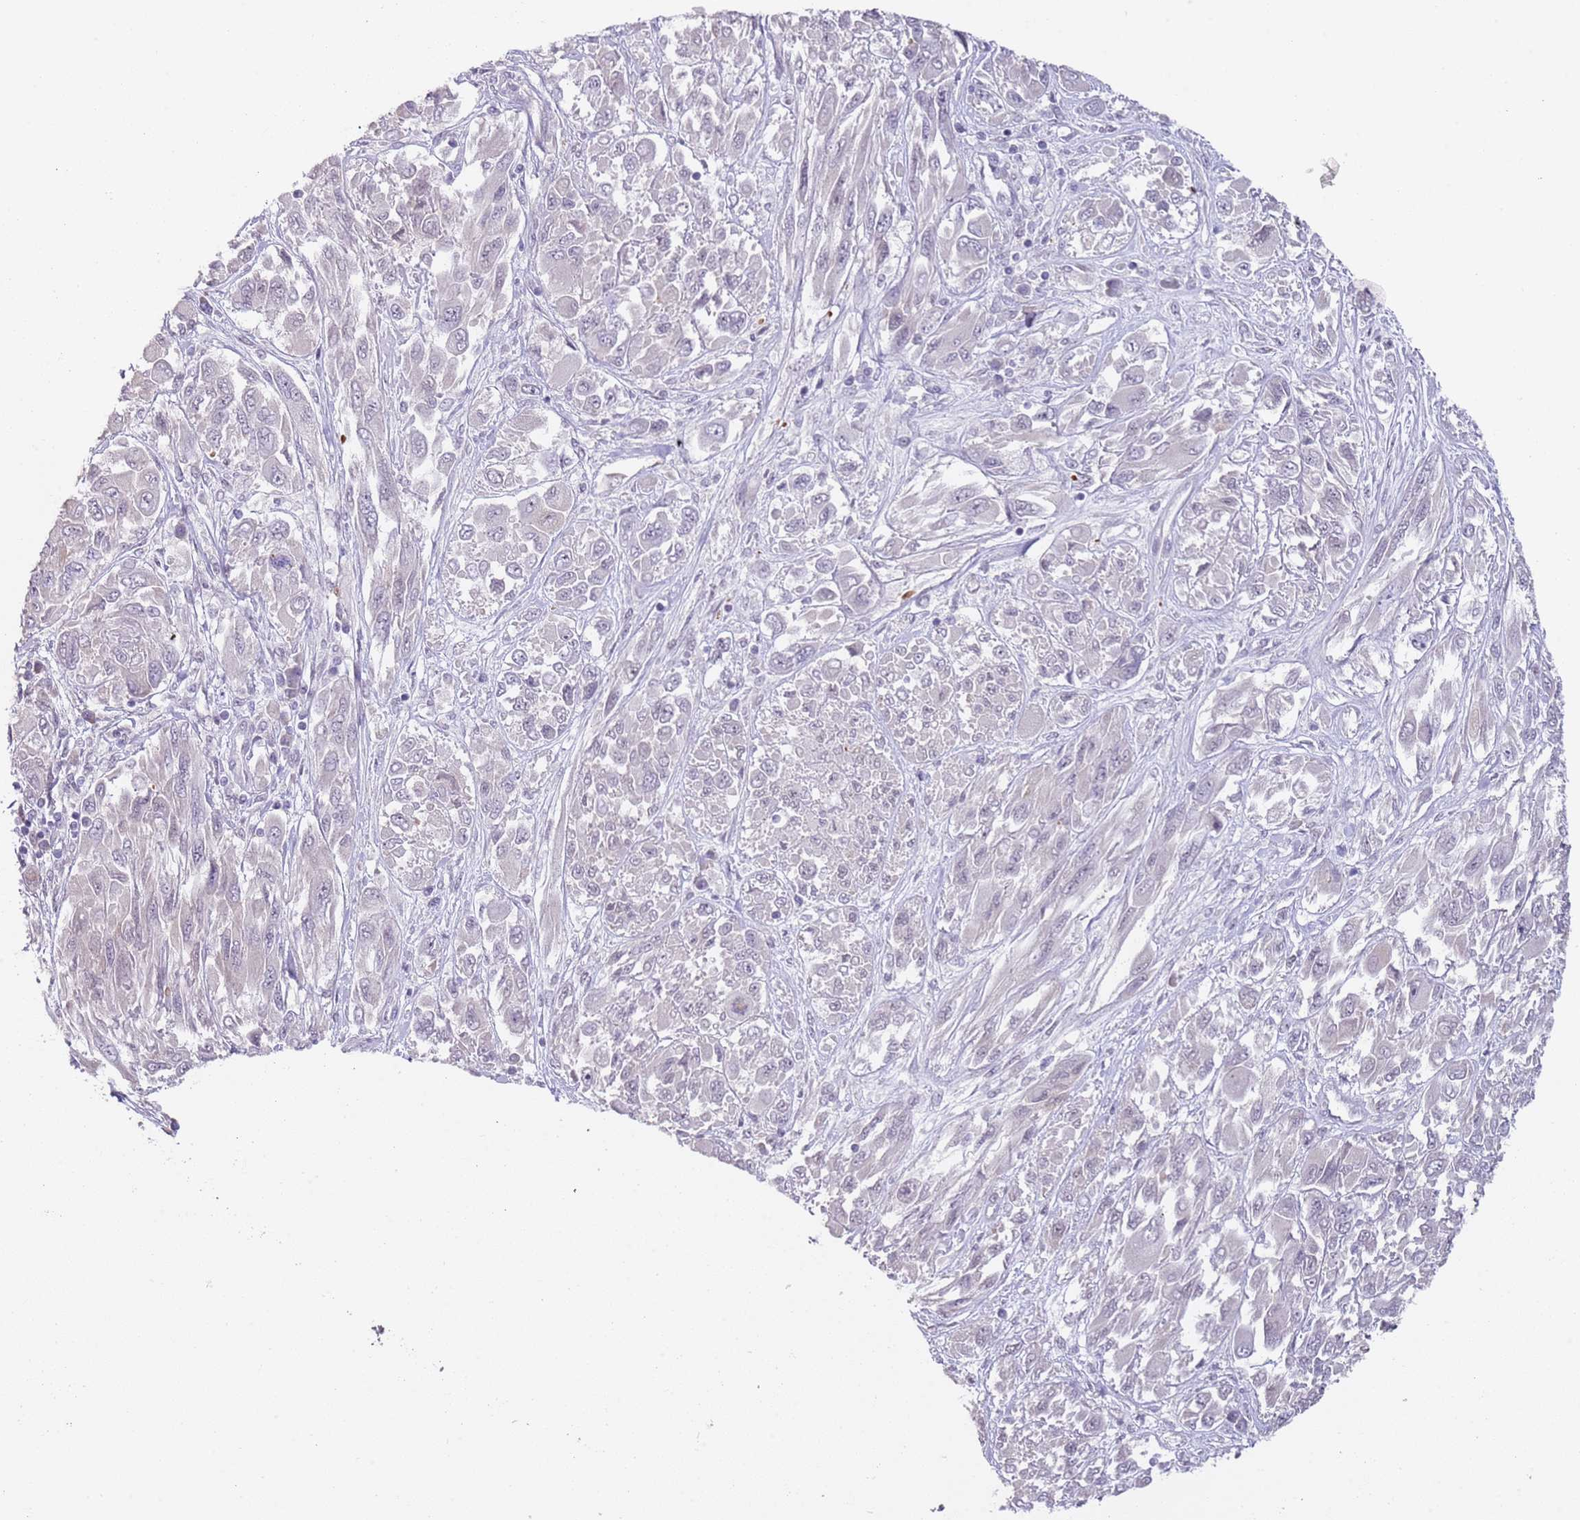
{"staining": {"intensity": "negative", "quantity": "none", "location": "none"}, "tissue": "melanoma", "cell_type": "Tumor cells", "image_type": "cancer", "snomed": [{"axis": "morphology", "description": "Malignant melanoma, NOS"}, {"axis": "topography", "description": "Skin"}], "caption": "Human melanoma stained for a protein using immunohistochemistry reveals no staining in tumor cells.", "gene": "NBPF3", "patient": {"sex": "female", "age": 91}}